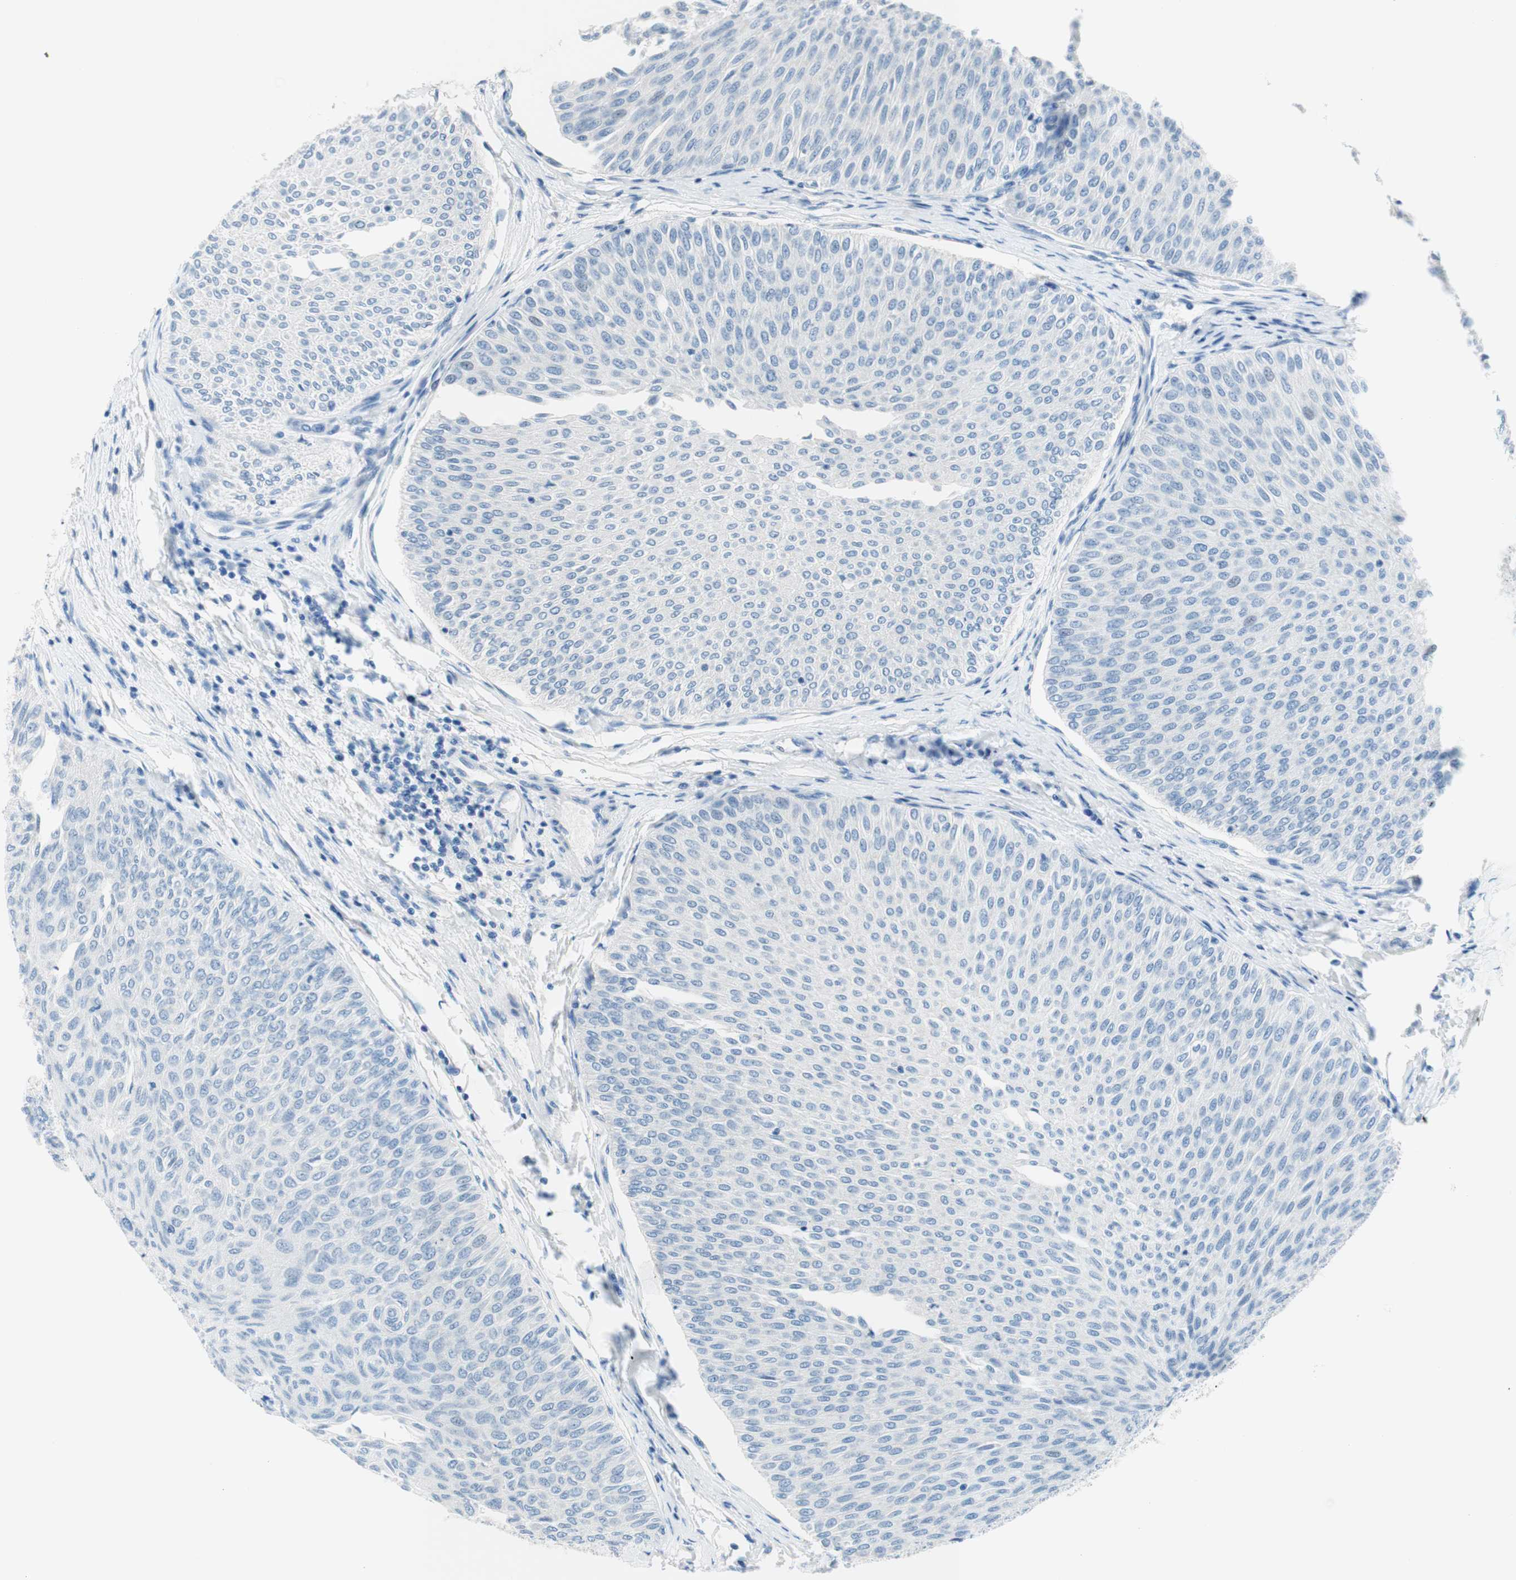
{"staining": {"intensity": "negative", "quantity": "none", "location": "none"}, "tissue": "urothelial cancer", "cell_type": "Tumor cells", "image_type": "cancer", "snomed": [{"axis": "morphology", "description": "Urothelial carcinoma, Low grade"}, {"axis": "topography", "description": "Urinary bladder"}], "caption": "Photomicrograph shows no protein staining in tumor cells of low-grade urothelial carcinoma tissue.", "gene": "PASD1", "patient": {"sex": "male", "age": 78}}